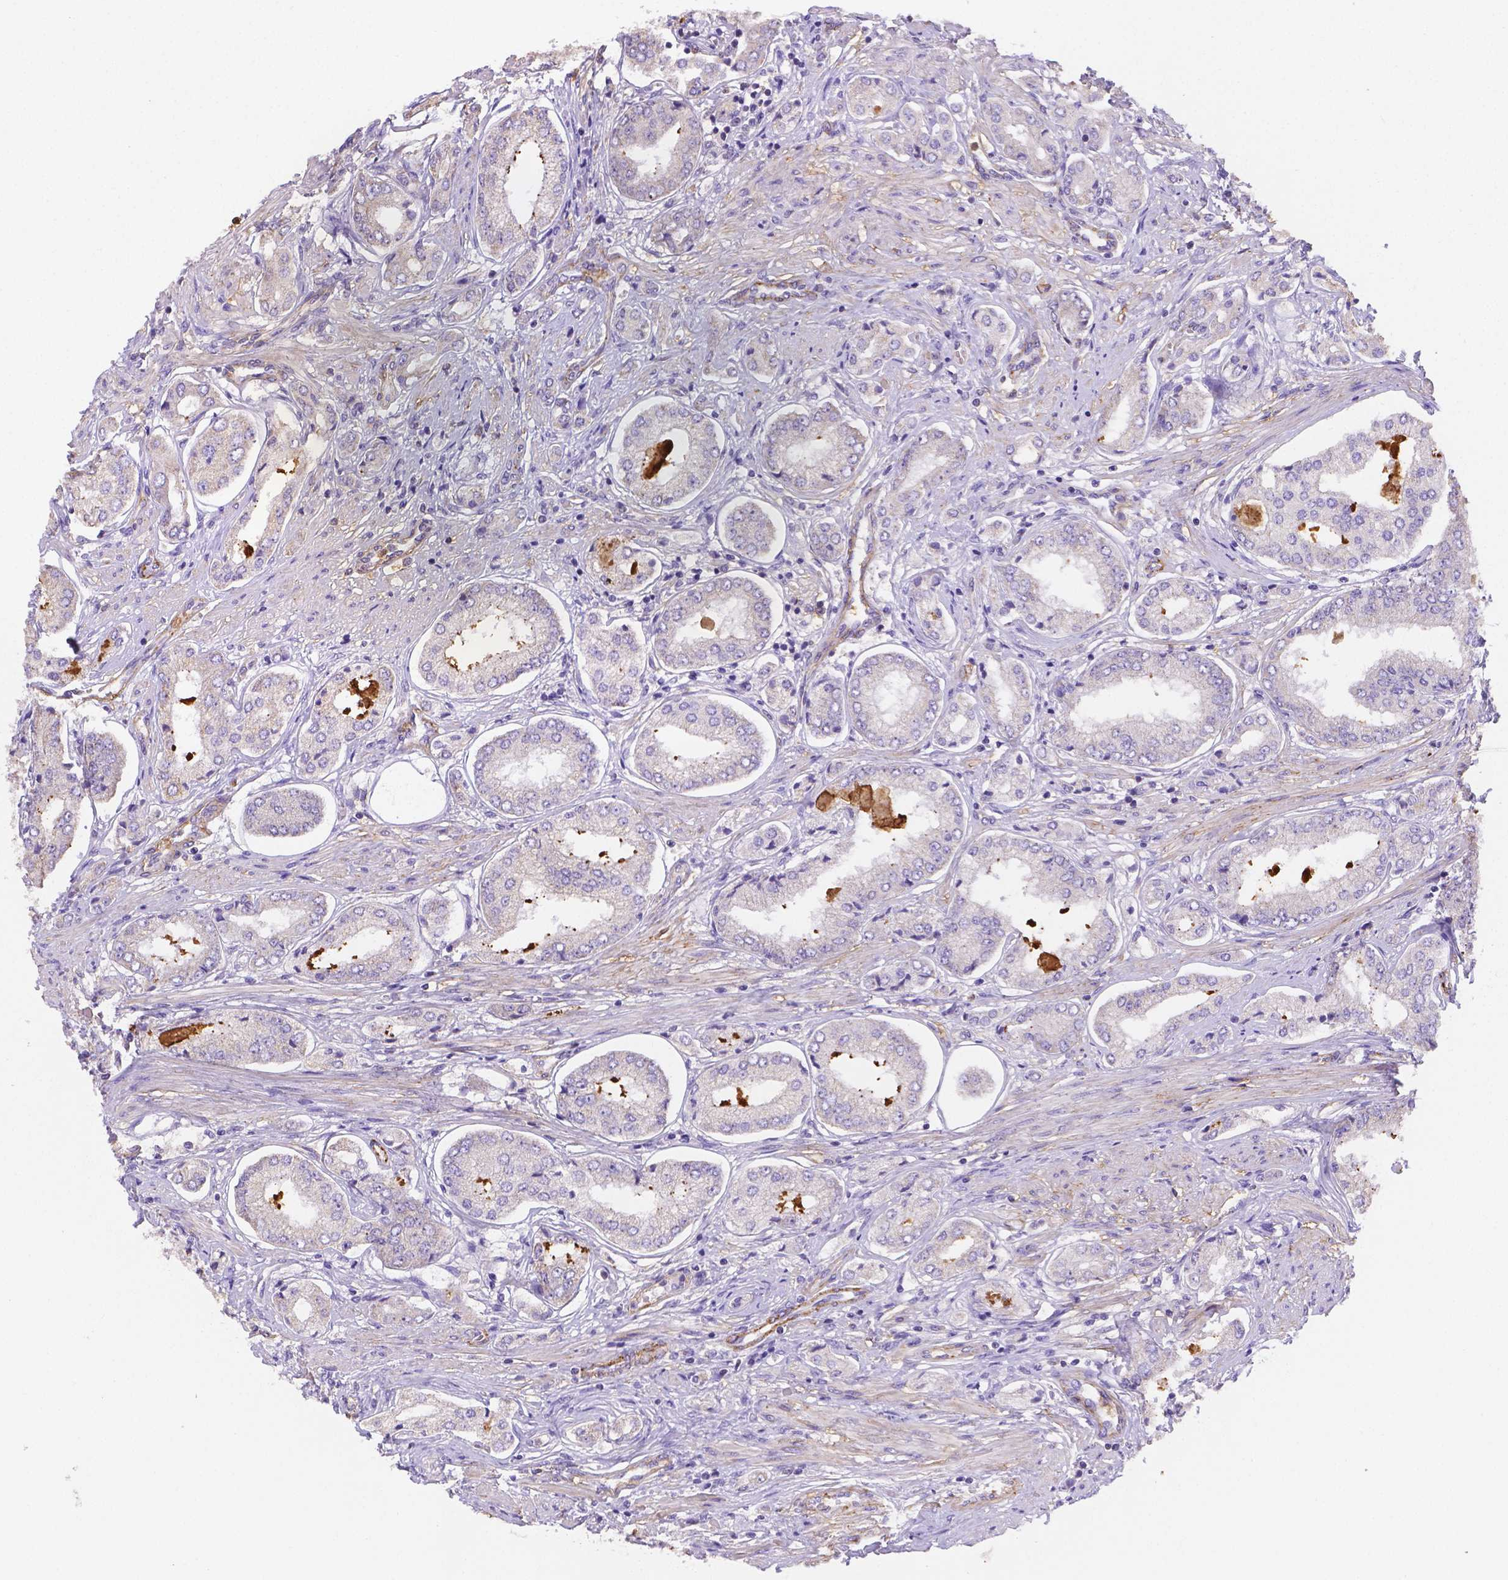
{"staining": {"intensity": "negative", "quantity": "none", "location": "none"}, "tissue": "prostate cancer", "cell_type": "Tumor cells", "image_type": "cancer", "snomed": [{"axis": "morphology", "description": "Adenocarcinoma, NOS"}, {"axis": "topography", "description": "Prostate"}], "caption": "Human prostate cancer stained for a protein using IHC reveals no positivity in tumor cells.", "gene": "NXPE2", "patient": {"sex": "male", "age": 63}}